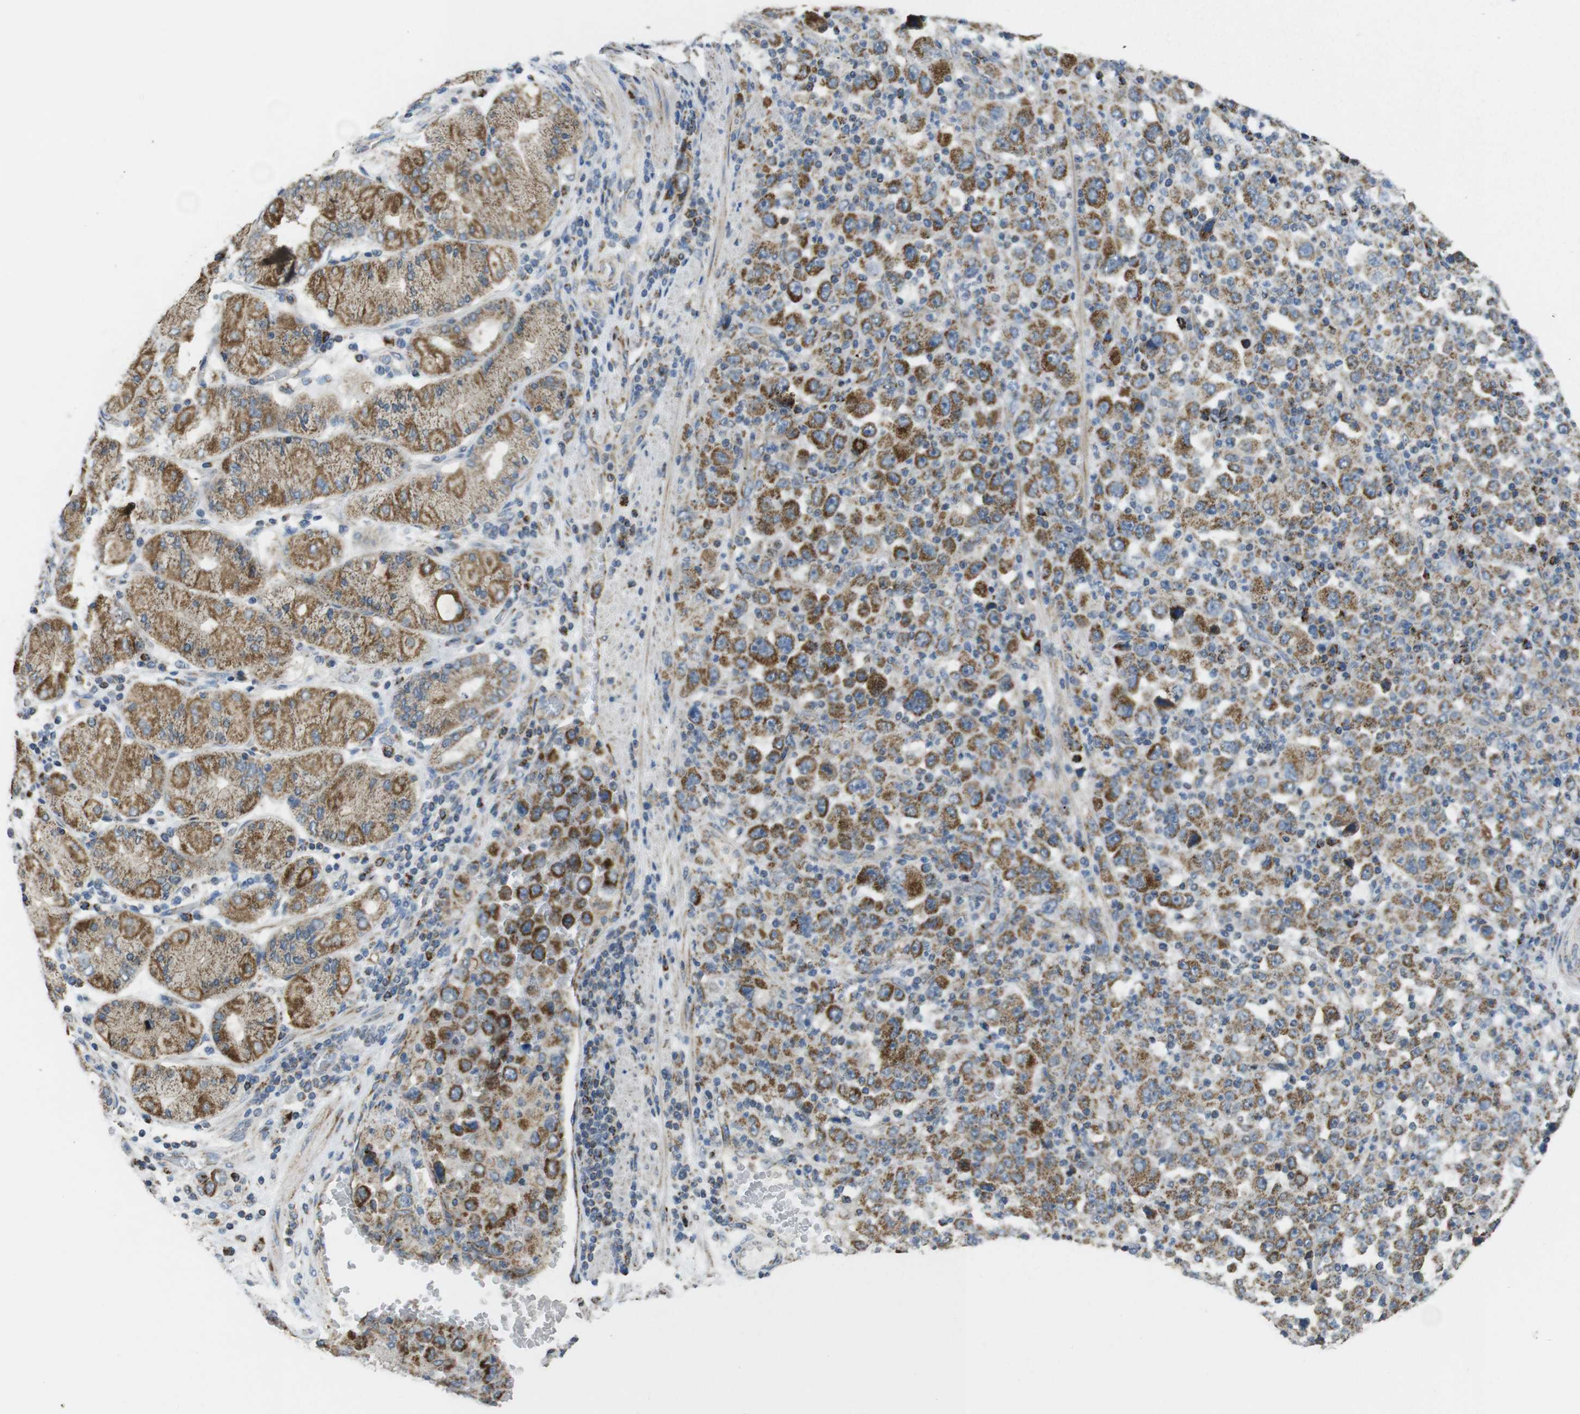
{"staining": {"intensity": "moderate", "quantity": ">75%", "location": "cytoplasmic/membranous"}, "tissue": "stomach cancer", "cell_type": "Tumor cells", "image_type": "cancer", "snomed": [{"axis": "morphology", "description": "Normal tissue, NOS"}, {"axis": "morphology", "description": "Adenocarcinoma, NOS"}, {"axis": "topography", "description": "Stomach, upper"}, {"axis": "topography", "description": "Stomach"}], "caption": "High-power microscopy captured an immunohistochemistry (IHC) histopathology image of stomach cancer, revealing moderate cytoplasmic/membranous expression in approximately >75% of tumor cells.", "gene": "CALHM2", "patient": {"sex": "male", "age": 59}}